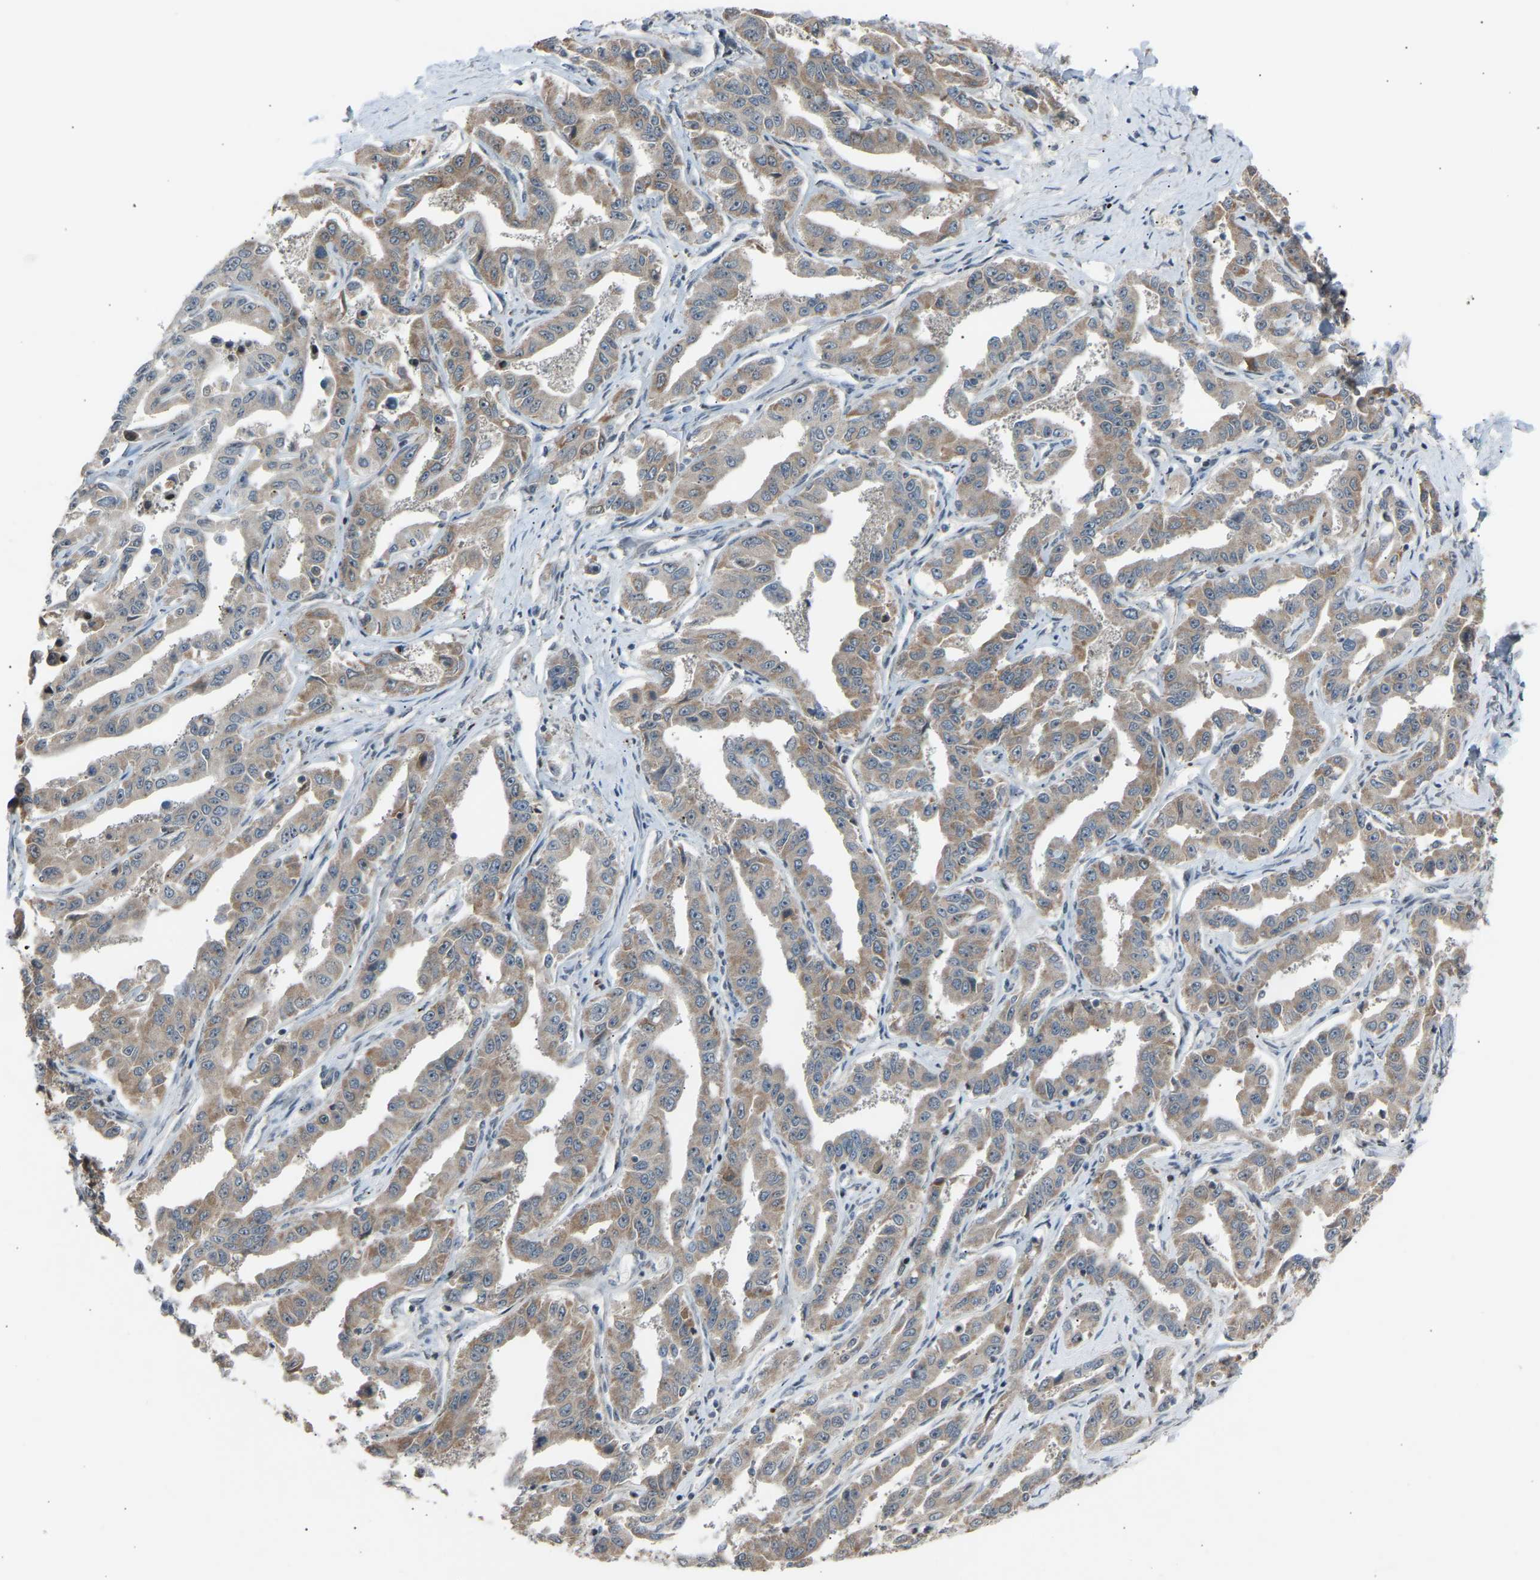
{"staining": {"intensity": "weak", "quantity": ">75%", "location": "cytoplasmic/membranous"}, "tissue": "liver cancer", "cell_type": "Tumor cells", "image_type": "cancer", "snomed": [{"axis": "morphology", "description": "Cholangiocarcinoma"}, {"axis": "topography", "description": "Liver"}], "caption": "There is low levels of weak cytoplasmic/membranous expression in tumor cells of liver cholangiocarcinoma, as demonstrated by immunohistochemical staining (brown color).", "gene": "SLIRP", "patient": {"sex": "male", "age": 59}}